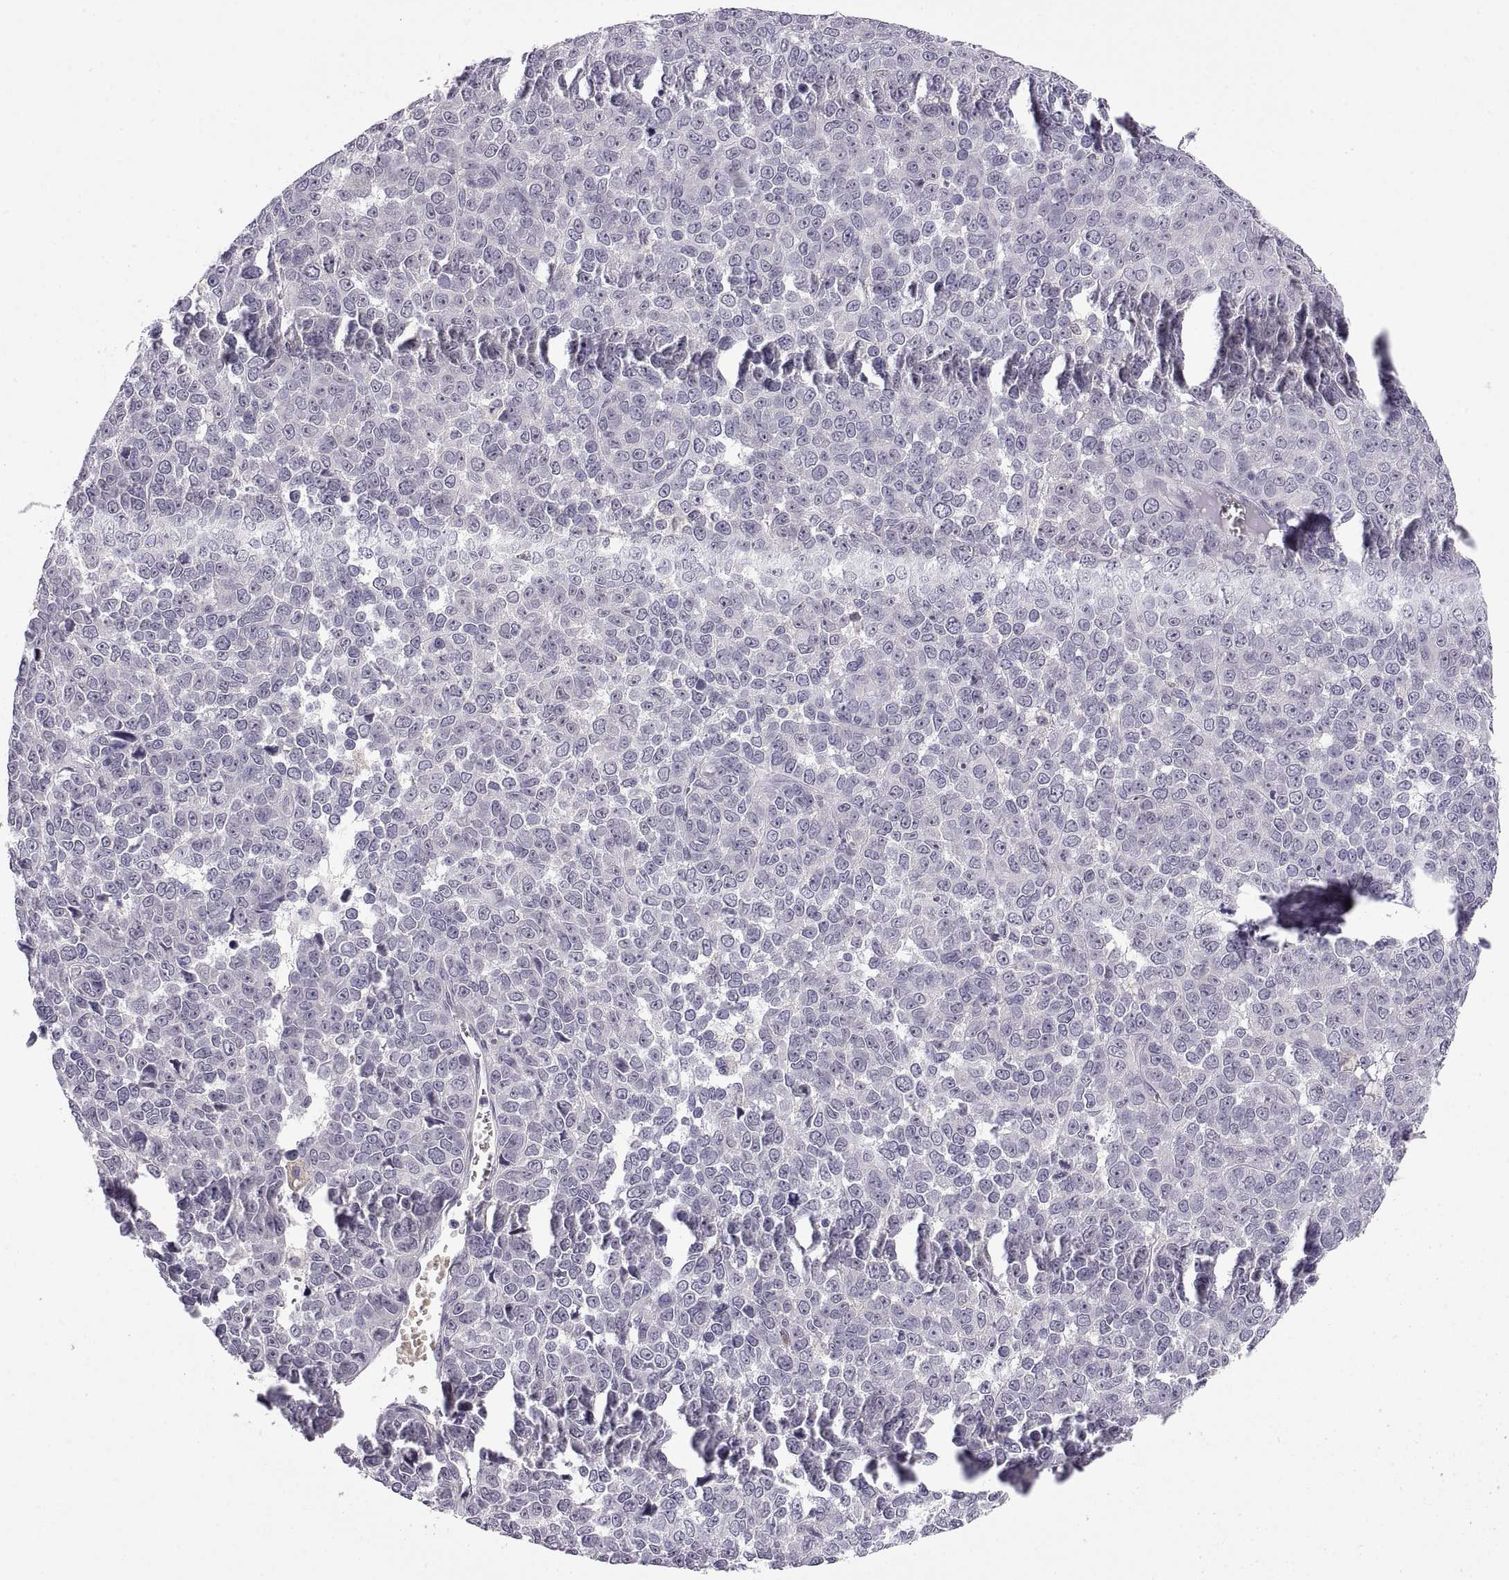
{"staining": {"intensity": "negative", "quantity": "none", "location": "none"}, "tissue": "melanoma", "cell_type": "Tumor cells", "image_type": "cancer", "snomed": [{"axis": "morphology", "description": "Malignant melanoma, NOS"}, {"axis": "topography", "description": "Skin"}], "caption": "Protein analysis of melanoma shows no significant positivity in tumor cells.", "gene": "MEIOC", "patient": {"sex": "female", "age": 95}}